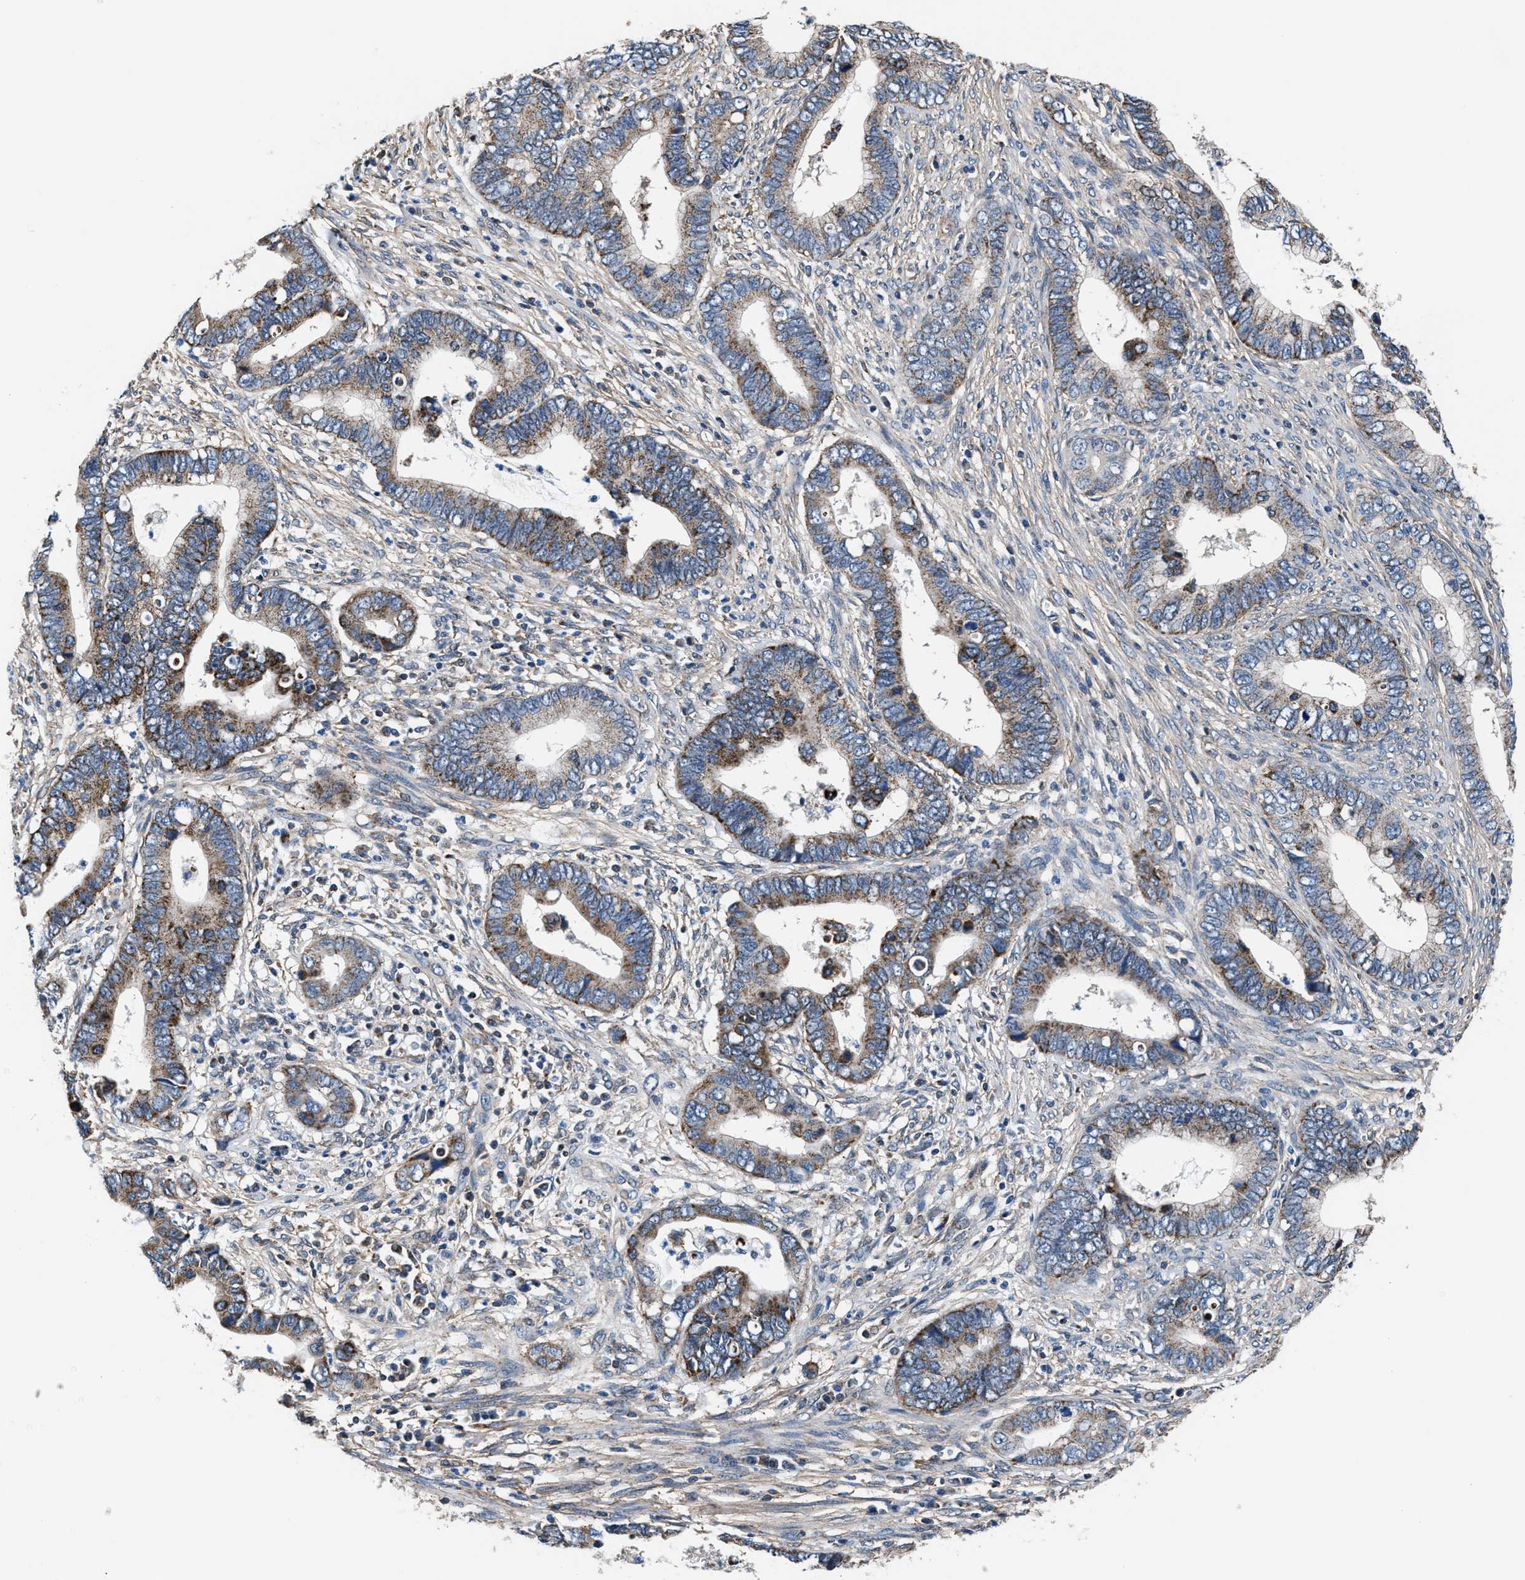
{"staining": {"intensity": "moderate", "quantity": "25%-75%", "location": "cytoplasmic/membranous"}, "tissue": "cervical cancer", "cell_type": "Tumor cells", "image_type": "cancer", "snomed": [{"axis": "morphology", "description": "Adenocarcinoma, NOS"}, {"axis": "topography", "description": "Cervix"}], "caption": "There is medium levels of moderate cytoplasmic/membranous positivity in tumor cells of cervical cancer, as demonstrated by immunohistochemical staining (brown color).", "gene": "NKTR", "patient": {"sex": "female", "age": 44}}